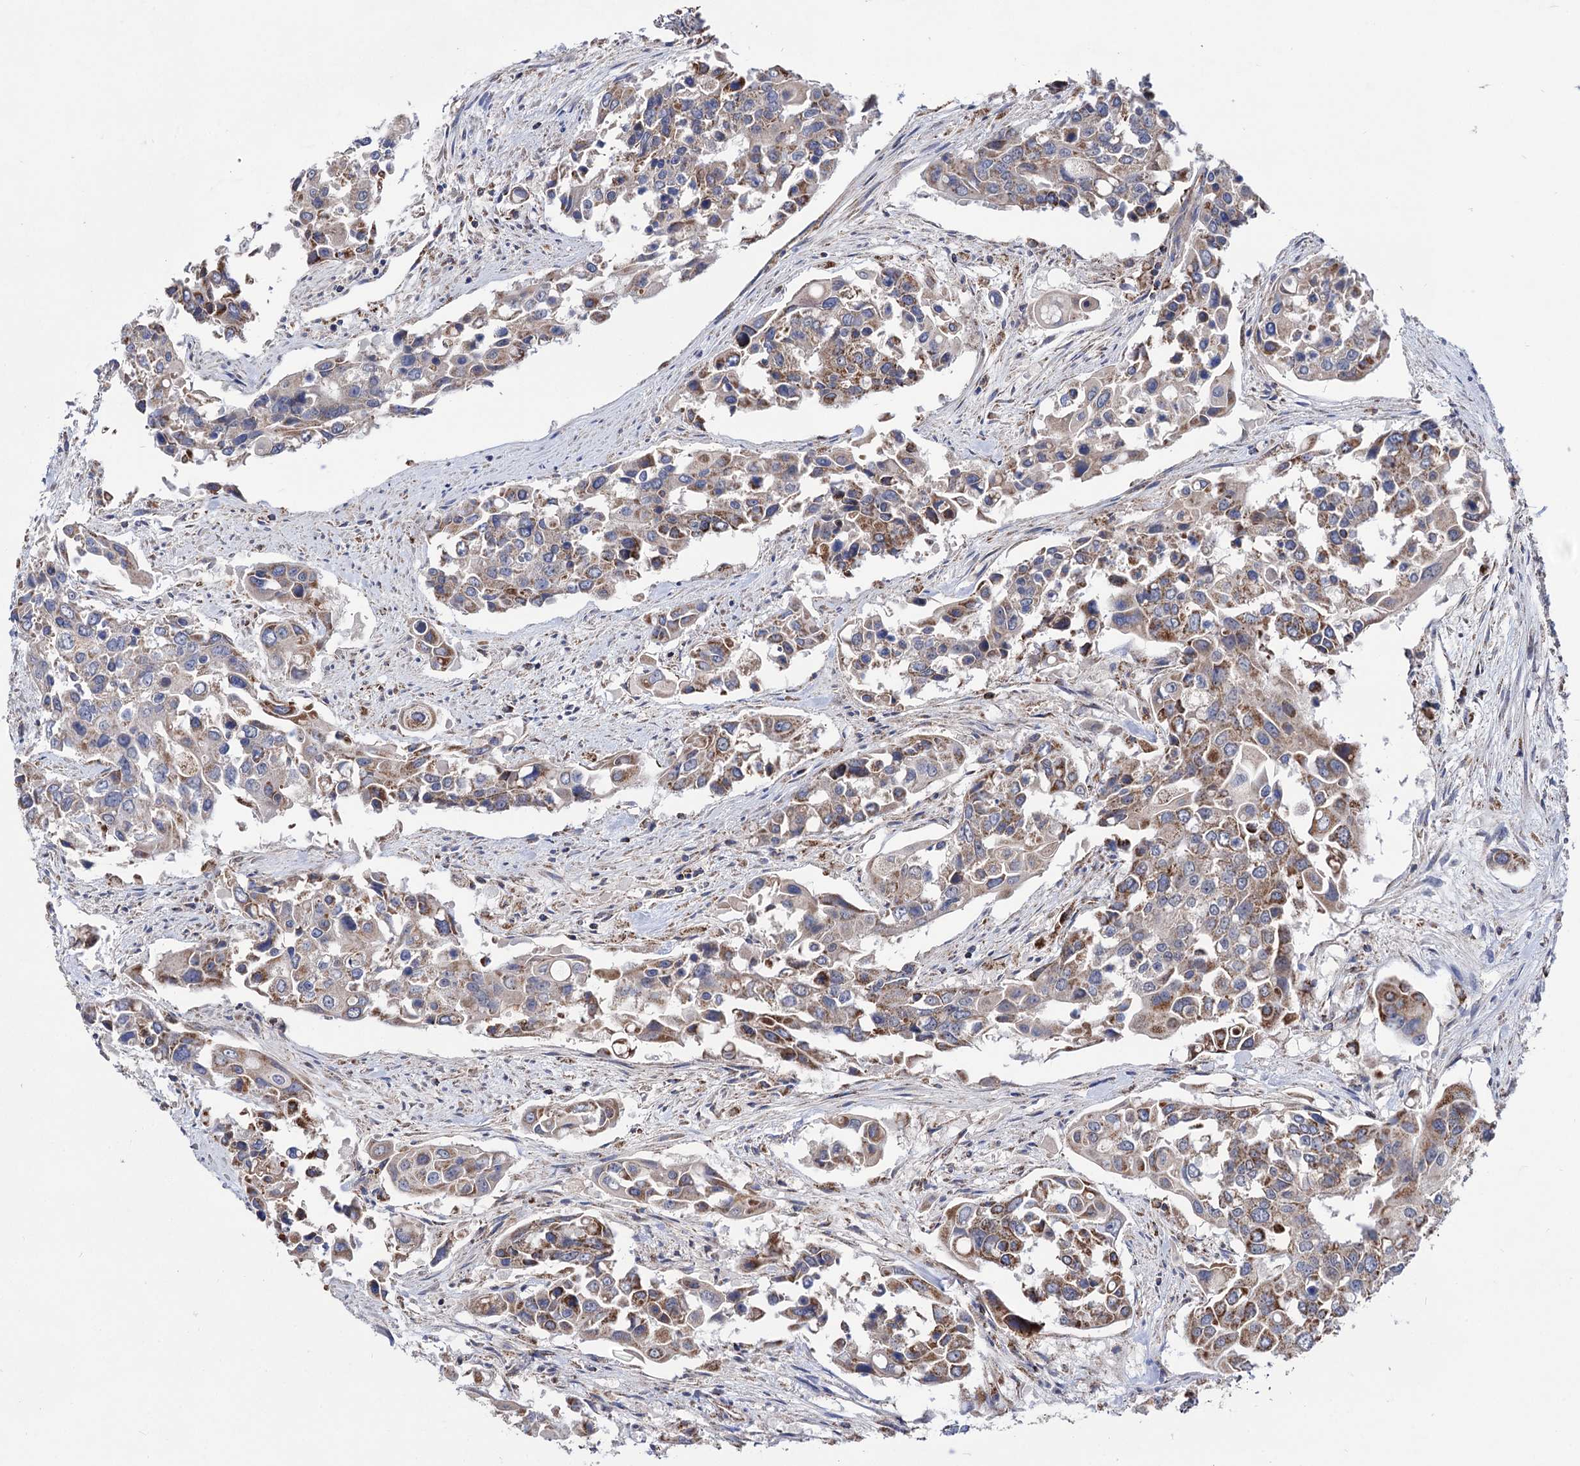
{"staining": {"intensity": "moderate", "quantity": ">75%", "location": "cytoplasmic/membranous"}, "tissue": "colorectal cancer", "cell_type": "Tumor cells", "image_type": "cancer", "snomed": [{"axis": "morphology", "description": "Adenocarcinoma, NOS"}, {"axis": "topography", "description": "Colon"}], "caption": "A brown stain highlights moderate cytoplasmic/membranous expression of a protein in colorectal adenocarcinoma tumor cells.", "gene": "ABHD10", "patient": {"sex": "male", "age": 77}}